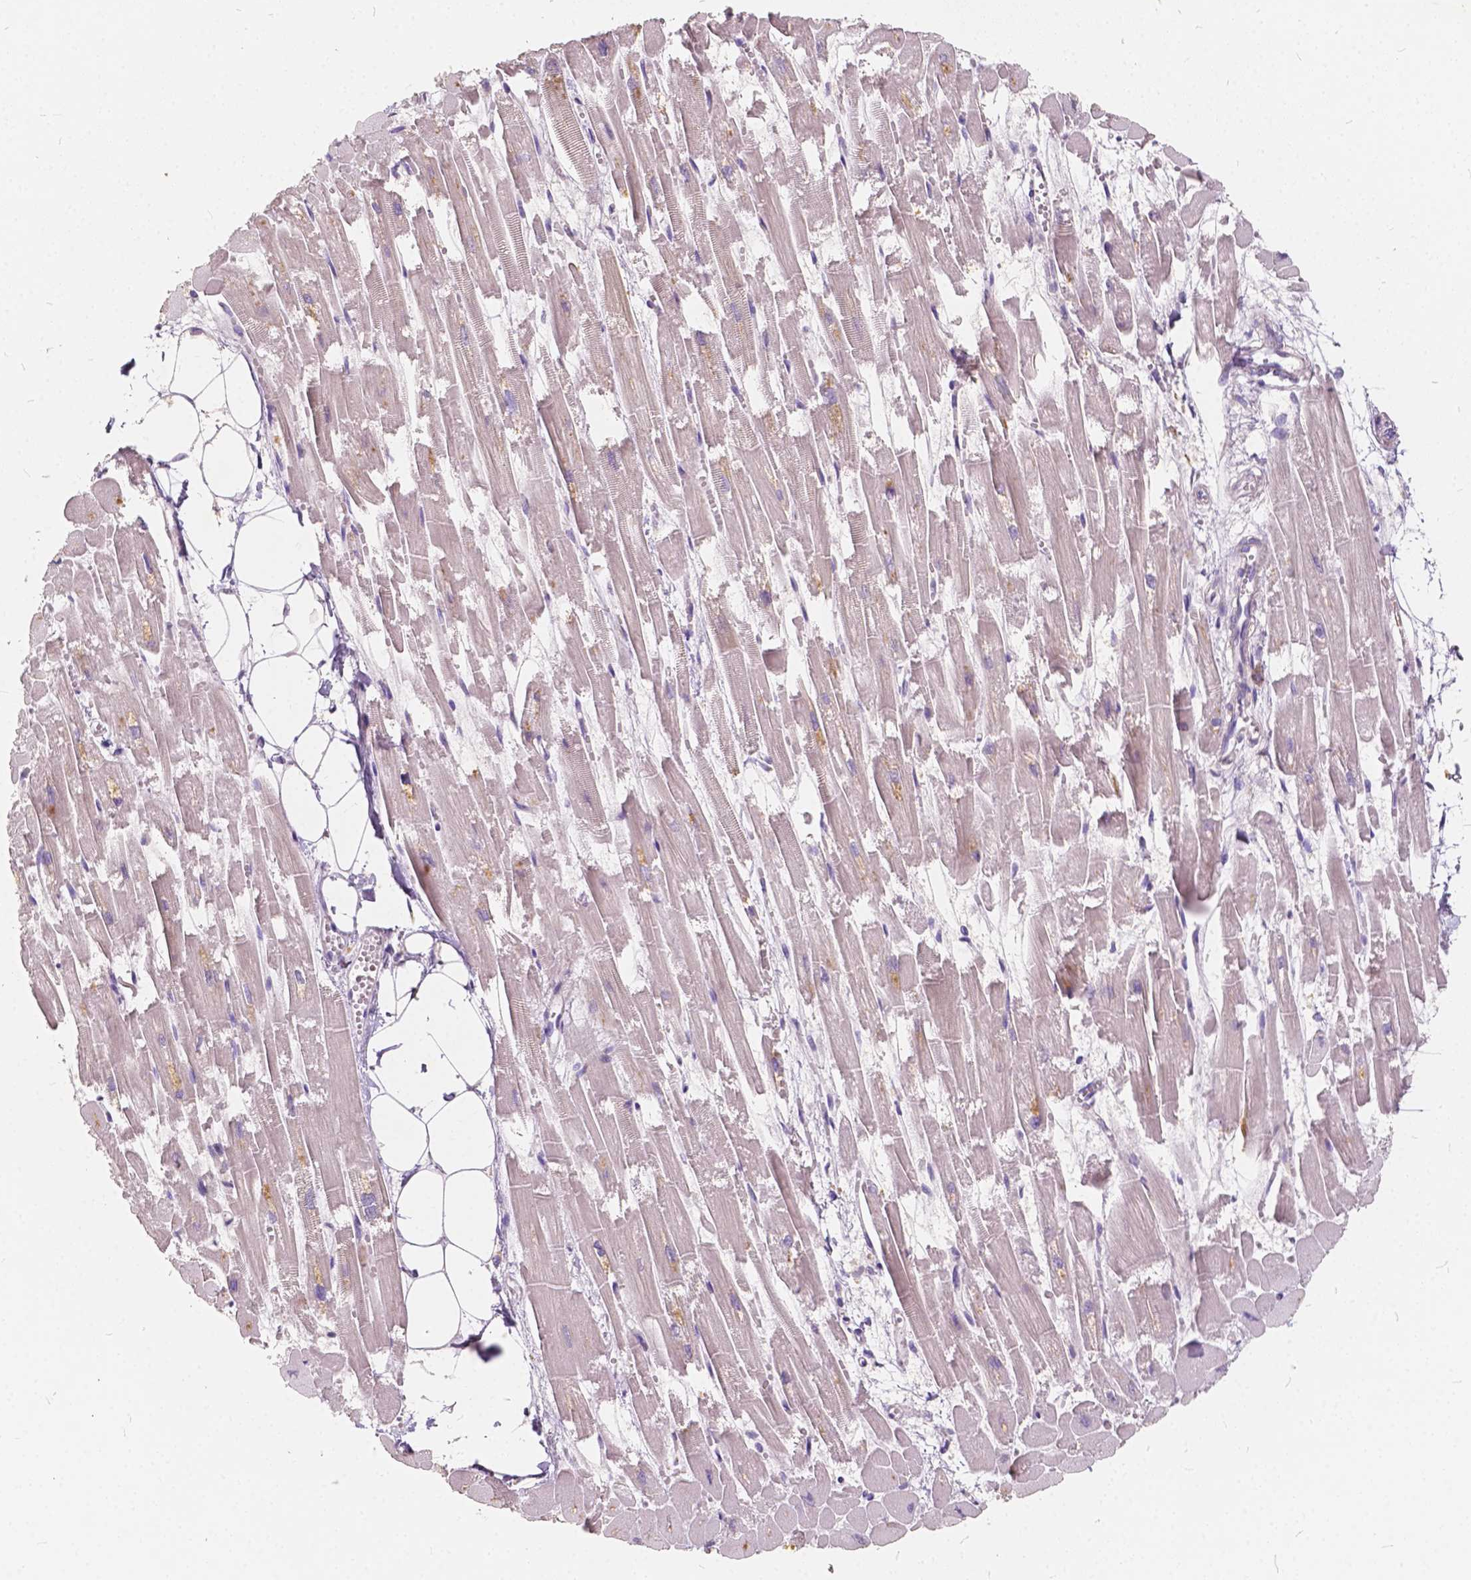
{"staining": {"intensity": "negative", "quantity": "none", "location": "none"}, "tissue": "heart muscle", "cell_type": "Cardiomyocytes", "image_type": "normal", "snomed": [{"axis": "morphology", "description": "Normal tissue, NOS"}, {"axis": "topography", "description": "Heart"}], "caption": "This is an IHC photomicrograph of benign heart muscle. There is no expression in cardiomyocytes.", "gene": "SLC7A8", "patient": {"sex": "female", "age": 52}}